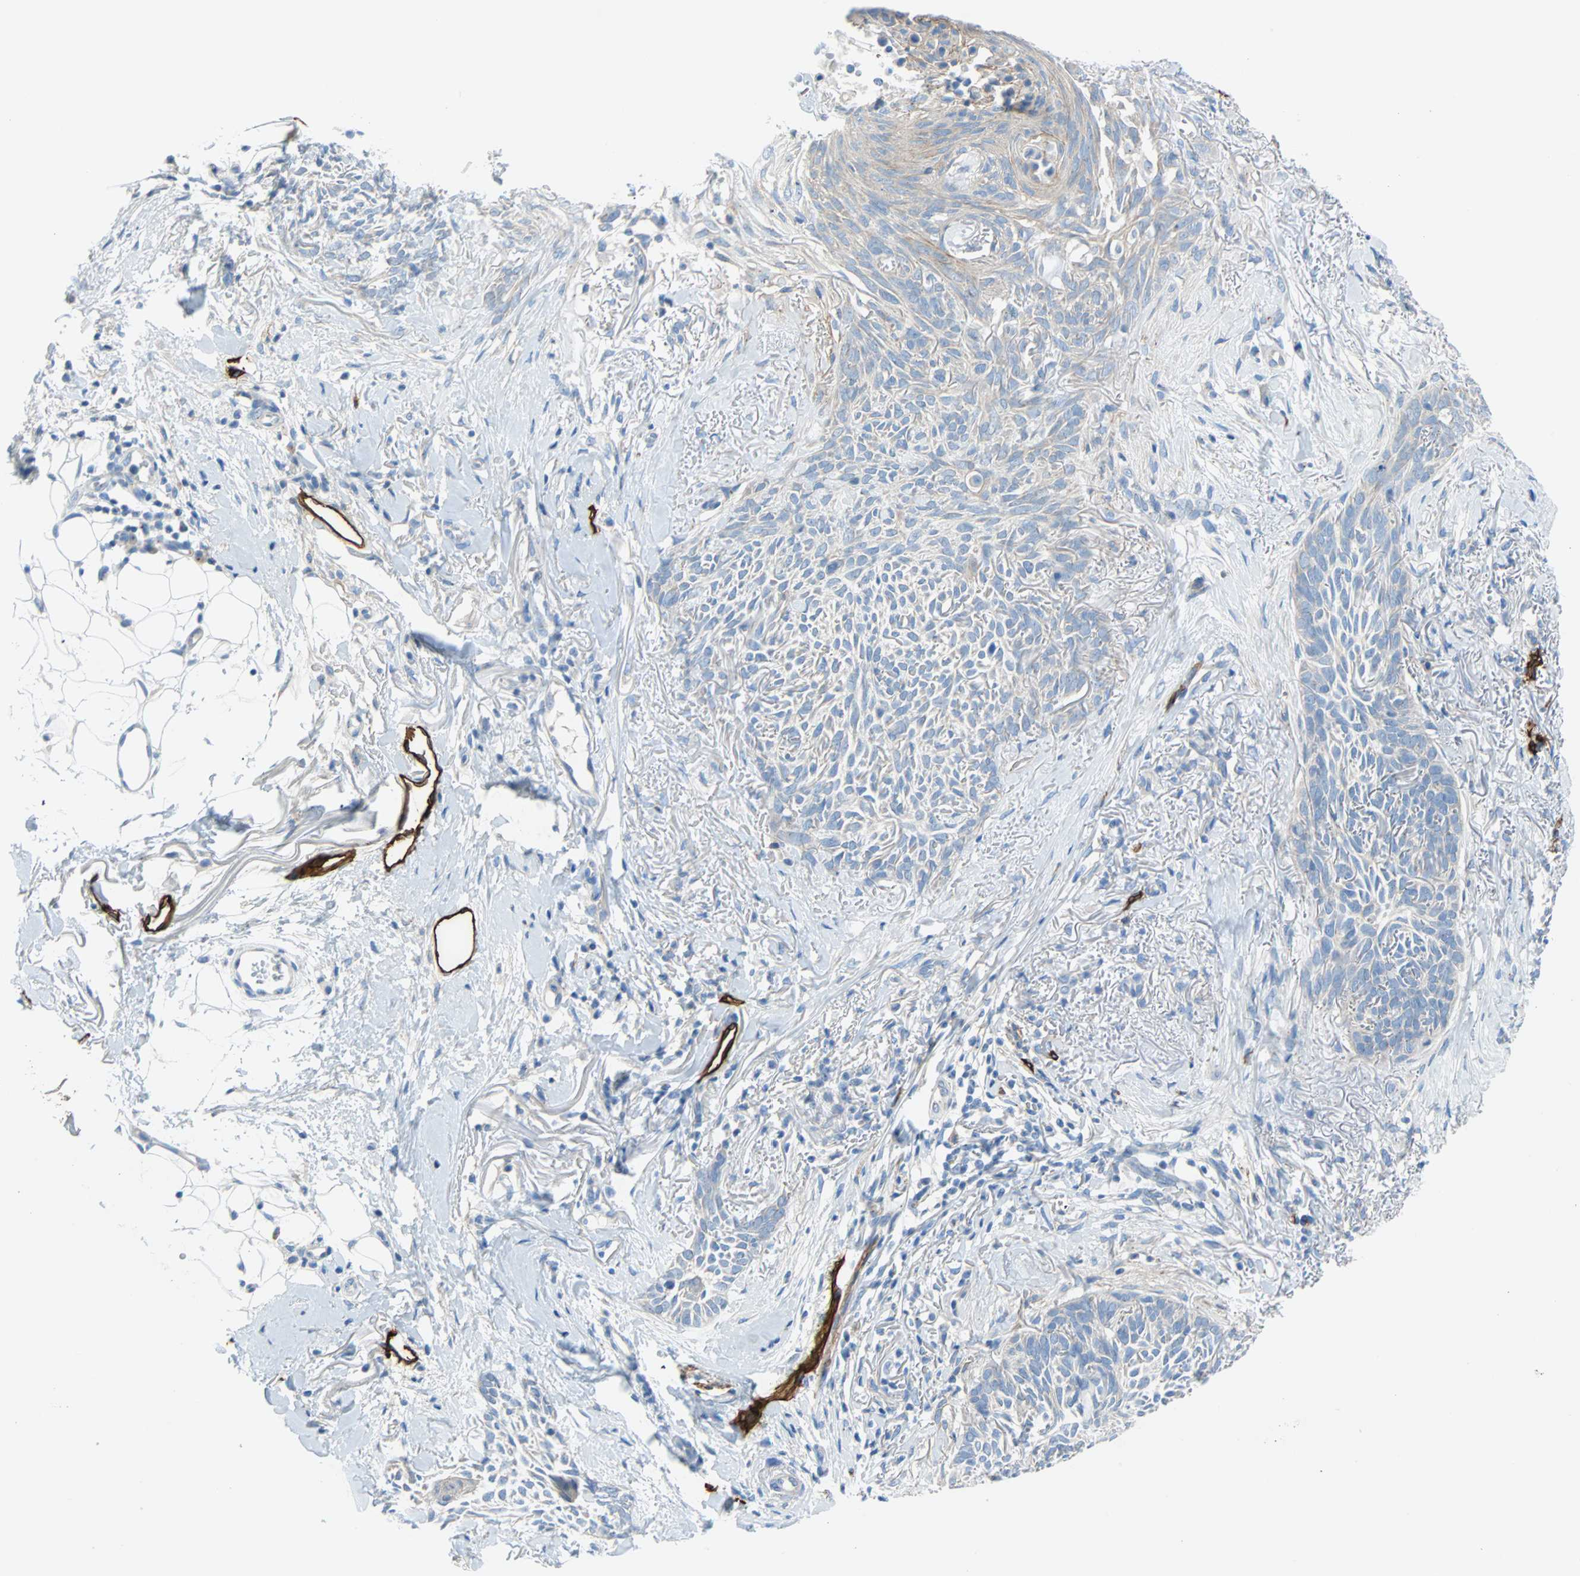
{"staining": {"intensity": "weak", "quantity": "<25%", "location": "cytoplasmic/membranous"}, "tissue": "skin cancer", "cell_type": "Tumor cells", "image_type": "cancer", "snomed": [{"axis": "morphology", "description": "Normal tissue, NOS"}, {"axis": "morphology", "description": "Basal cell carcinoma"}, {"axis": "topography", "description": "Skin"}], "caption": "Tumor cells are negative for protein expression in human basal cell carcinoma (skin). (DAB (3,3'-diaminobenzidine) immunohistochemistry (IHC), high magnification).", "gene": "PDPN", "patient": {"sex": "female", "age": 84}}